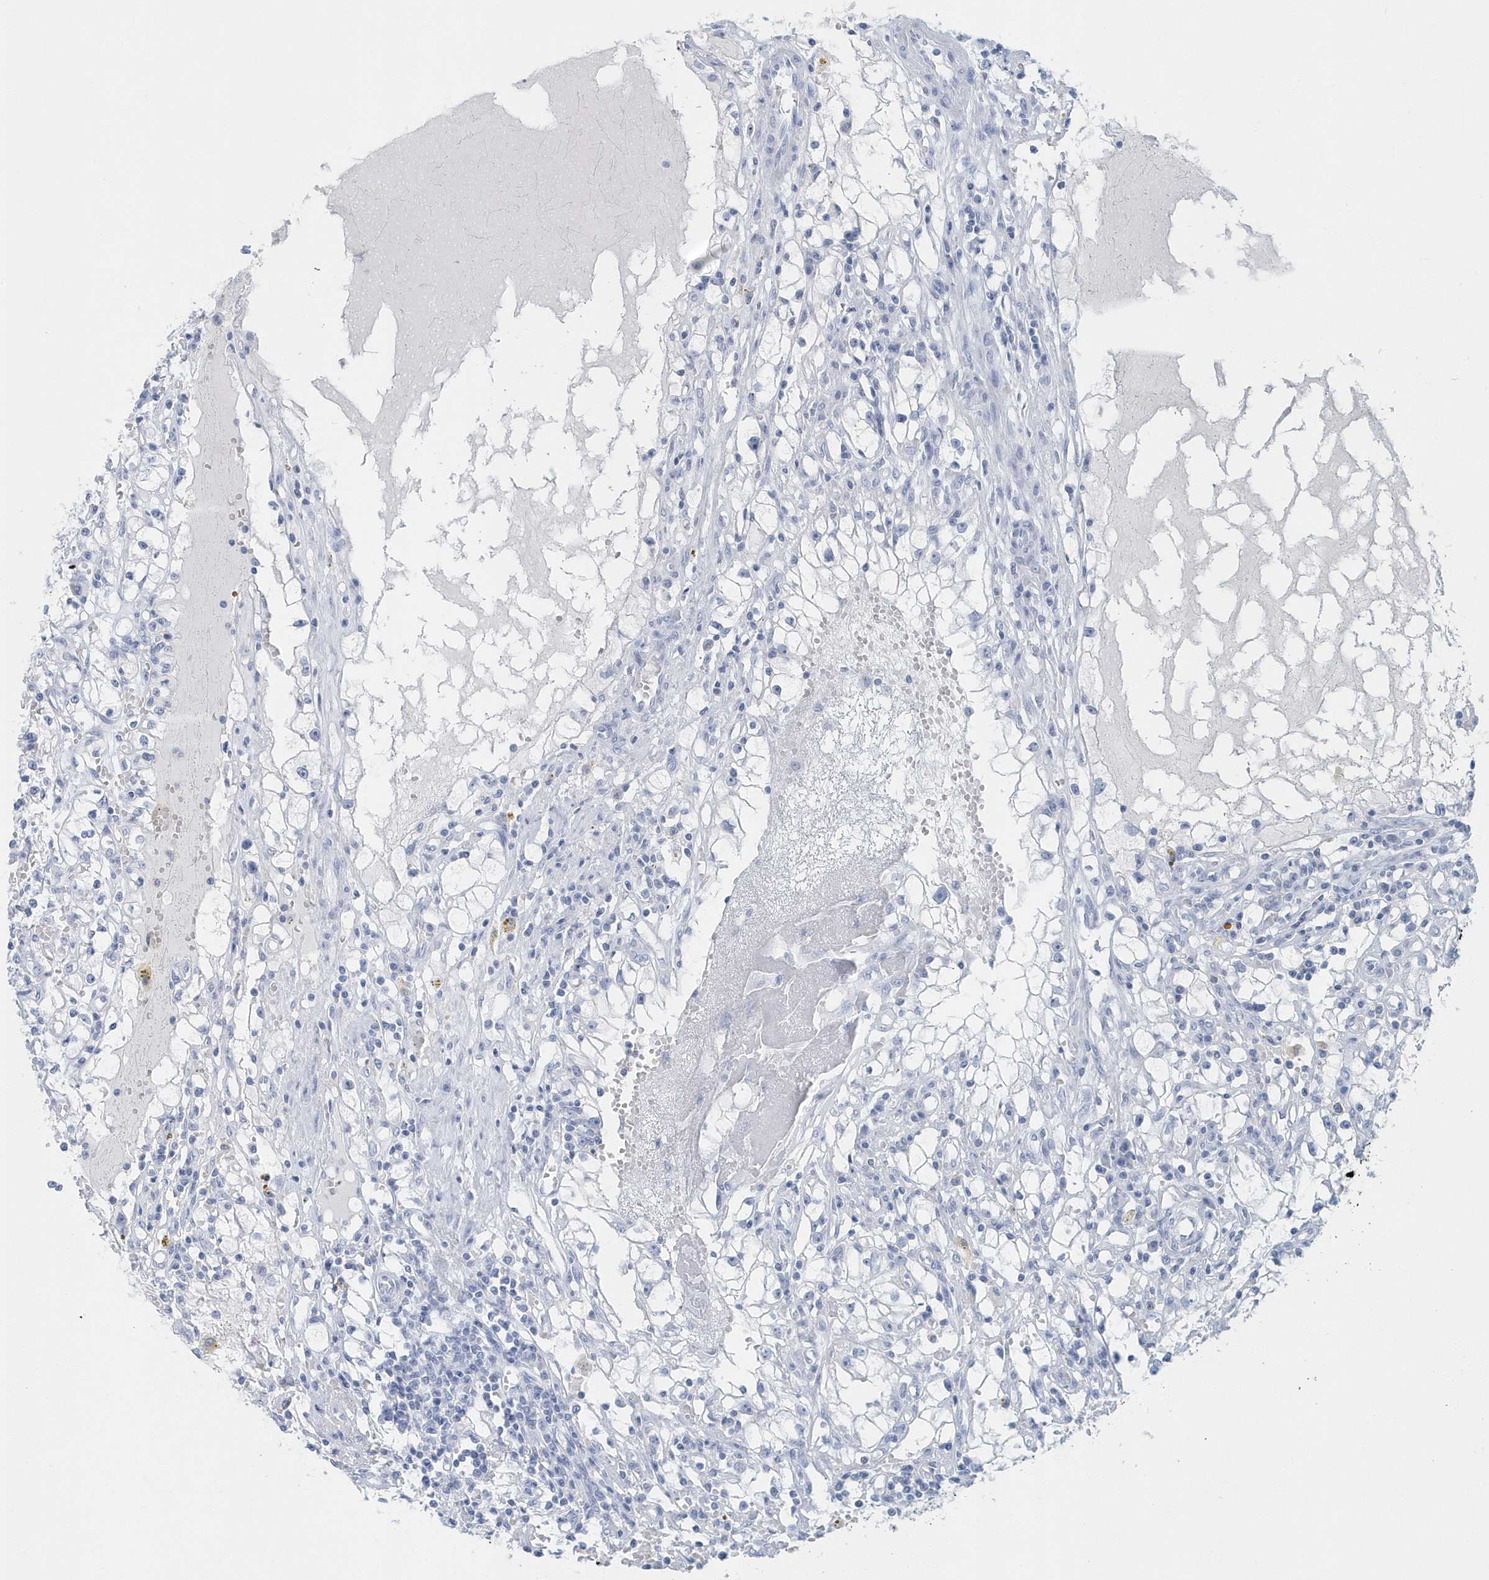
{"staining": {"intensity": "negative", "quantity": "none", "location": "none"}, "tissue": "renal cancer", "cell_type": "Tumor cells", "image_type": "cancer", "snomed": [{"axis": "morphology", "description": "Adenocarcinoma, NOS"}, {"axis": "topography", "description": "Kidney"}], "caption": "An immunohistochemistry histopathology image of renal cancer (adenocarcinoma) is shown. There is no staining in tumor cells of renal cancer (adenocarcinoma). (Brightfield microscopy of DAB (3,3'-diaminobenzidine) immunohistochemistry (IHC) at high magnification).", "gene": "PTPRO", "patient": {"sex": "male", "age": 56}}